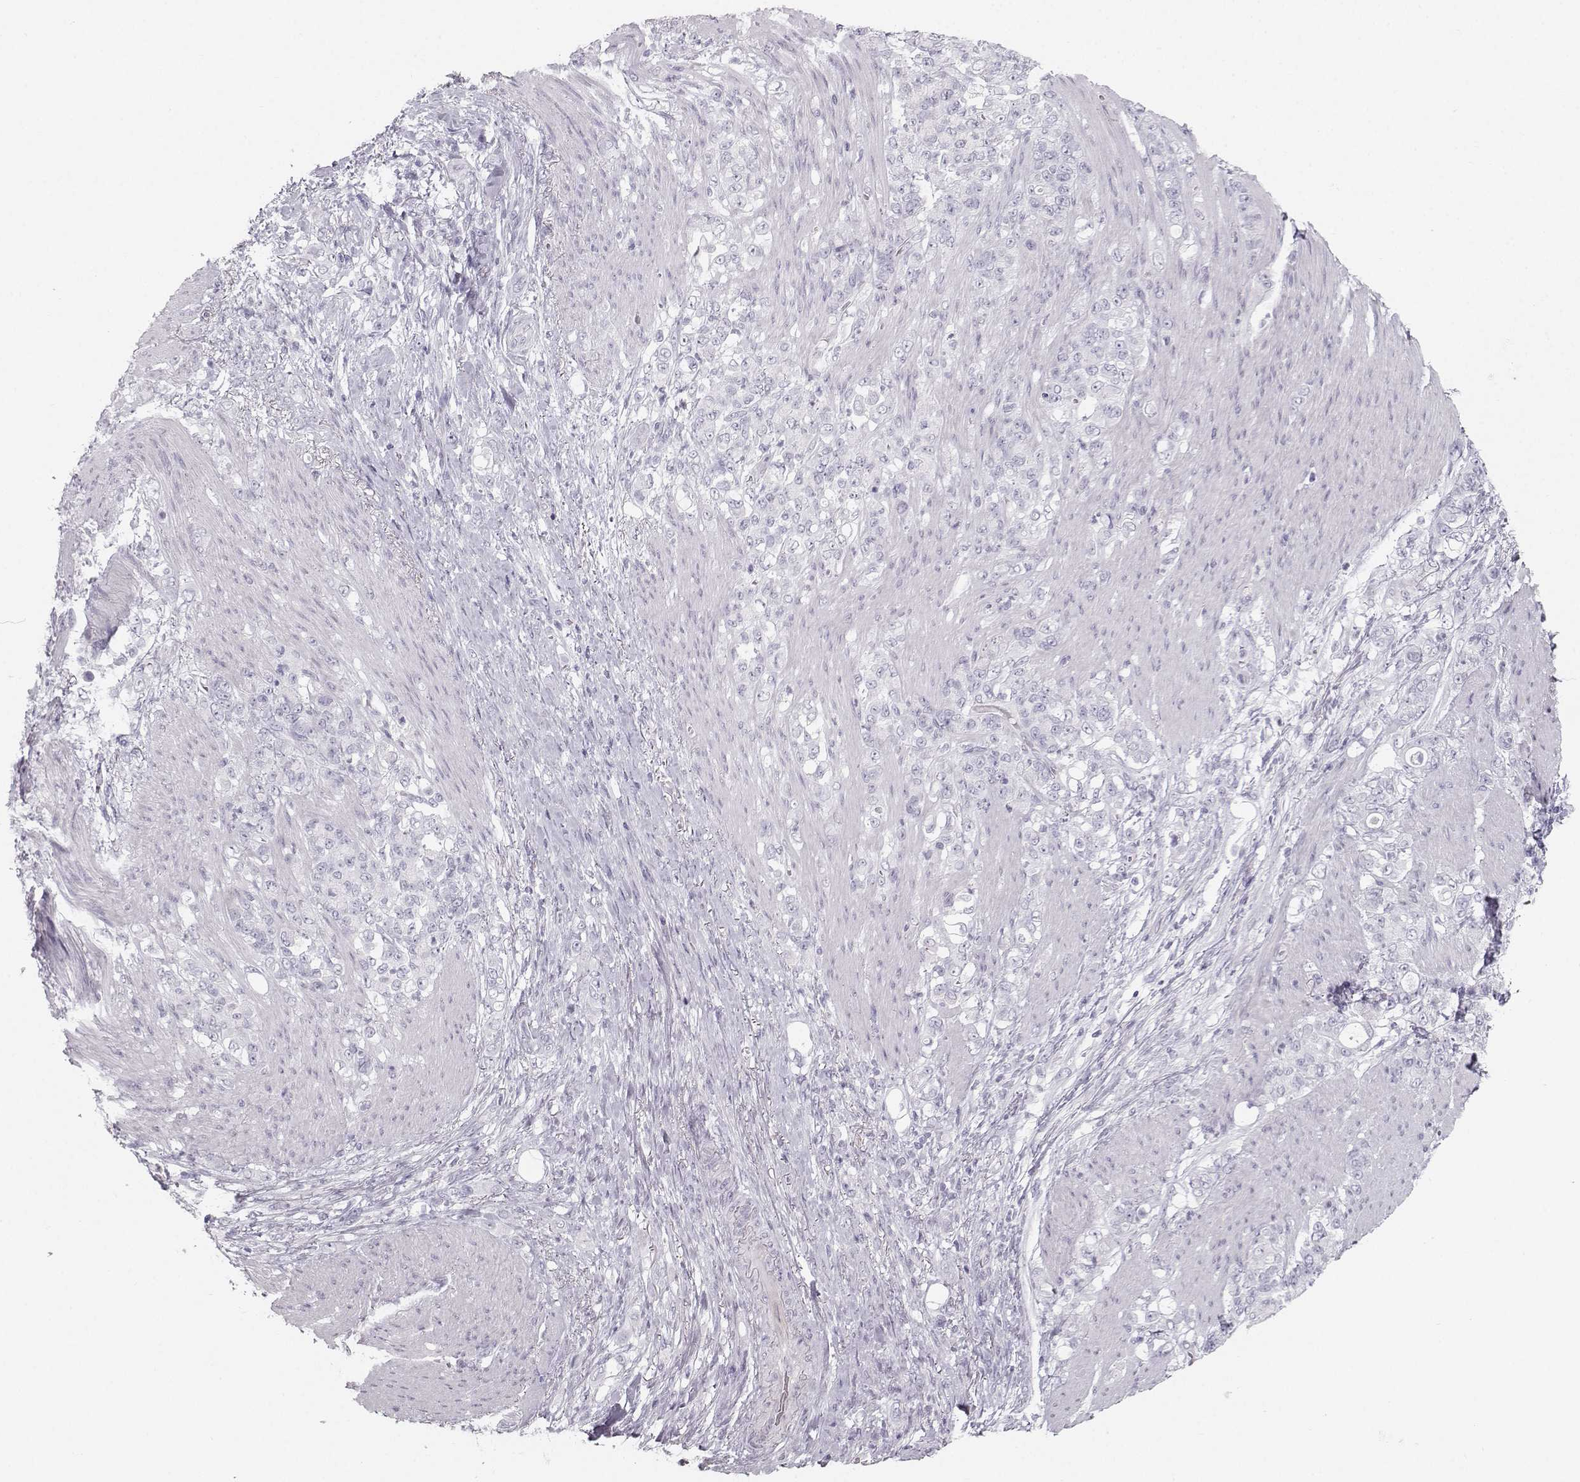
{"staining": {"intensity": "negative", "quantity": "none", "location": "none"}, "tissue": "stomach cancer", "cell_type": "Tumor cells", "image_type": "cancer", "snomed": [{"axis": "morphology", "description": "Adenocarcinoma, NOS"}, {"axis": "topography", "description": "Stomach"}], "caption": "High magnification brightfield microscopy of stomach adenocarcinoma stained with DAB (3,3'-diaminobenzidine) (brown) and counterstained with hematoxylin (blue): tumor cells show no significant expression.", "gene": "CASR", "patient": {"sex": "female", "age": 79}}